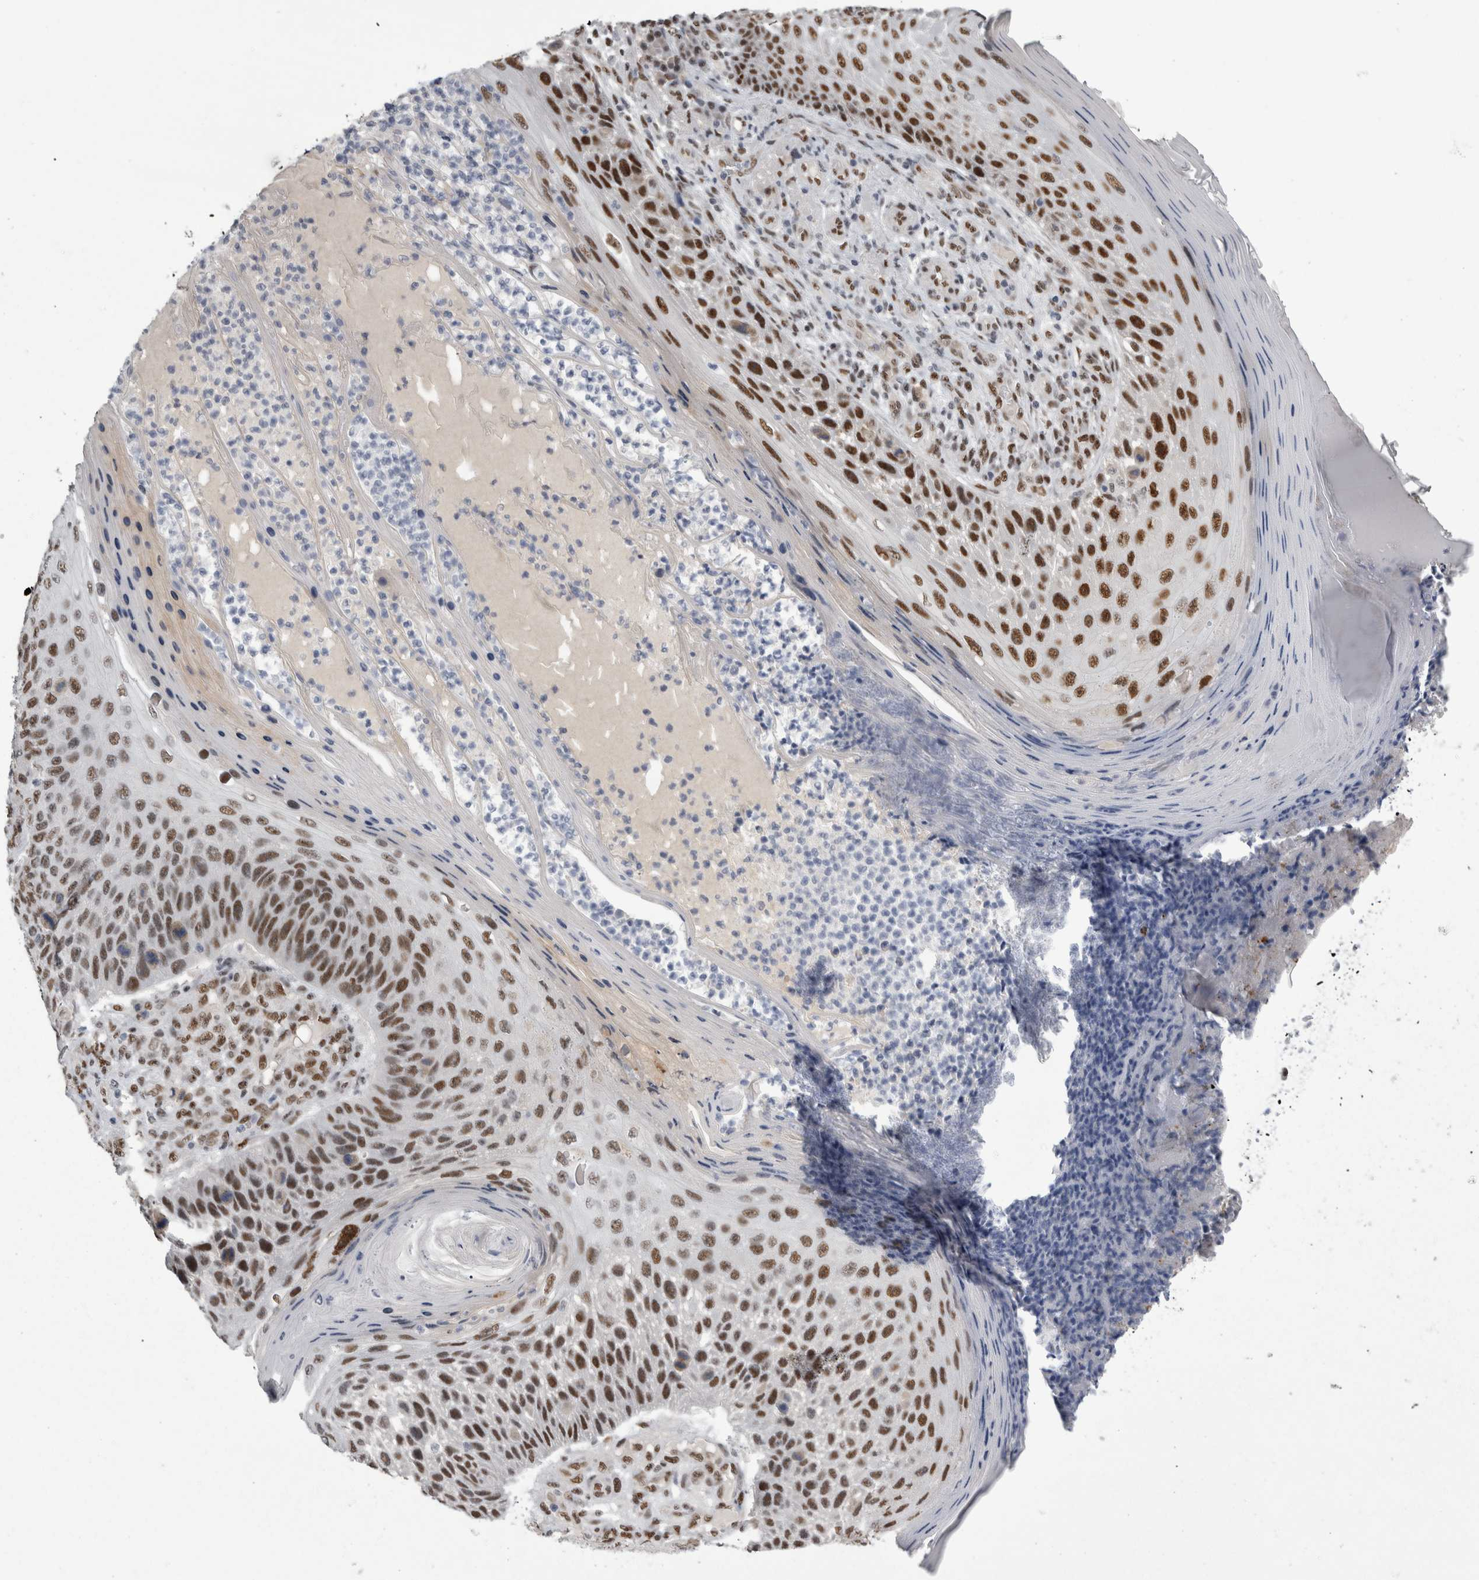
{"staining": {"intensity": "strong", "quantity": ">75%", "location": "nuclear"}, "tissue": "skin cancer", "cell_type": "Tumor cells", "image_type": "cancer", "snomed": [{"axis": "morphology", "description": "Squamous cell carcinoma, NOS"}, {"axis": "topography", "description": "Skin"}], "caption": "Protein staining exhibits strong nuclear positivity in approximately >75% of tumor cells in skin cancer (squamous cell carcinoma). The staining was performed using DAB to visualize the protein expression in brown, while the nuclei were stained in blue with hematoxylin (Magnification: 20x).", "gene": "C1orf54", "patient": {"sex": "female", "age": 88}}